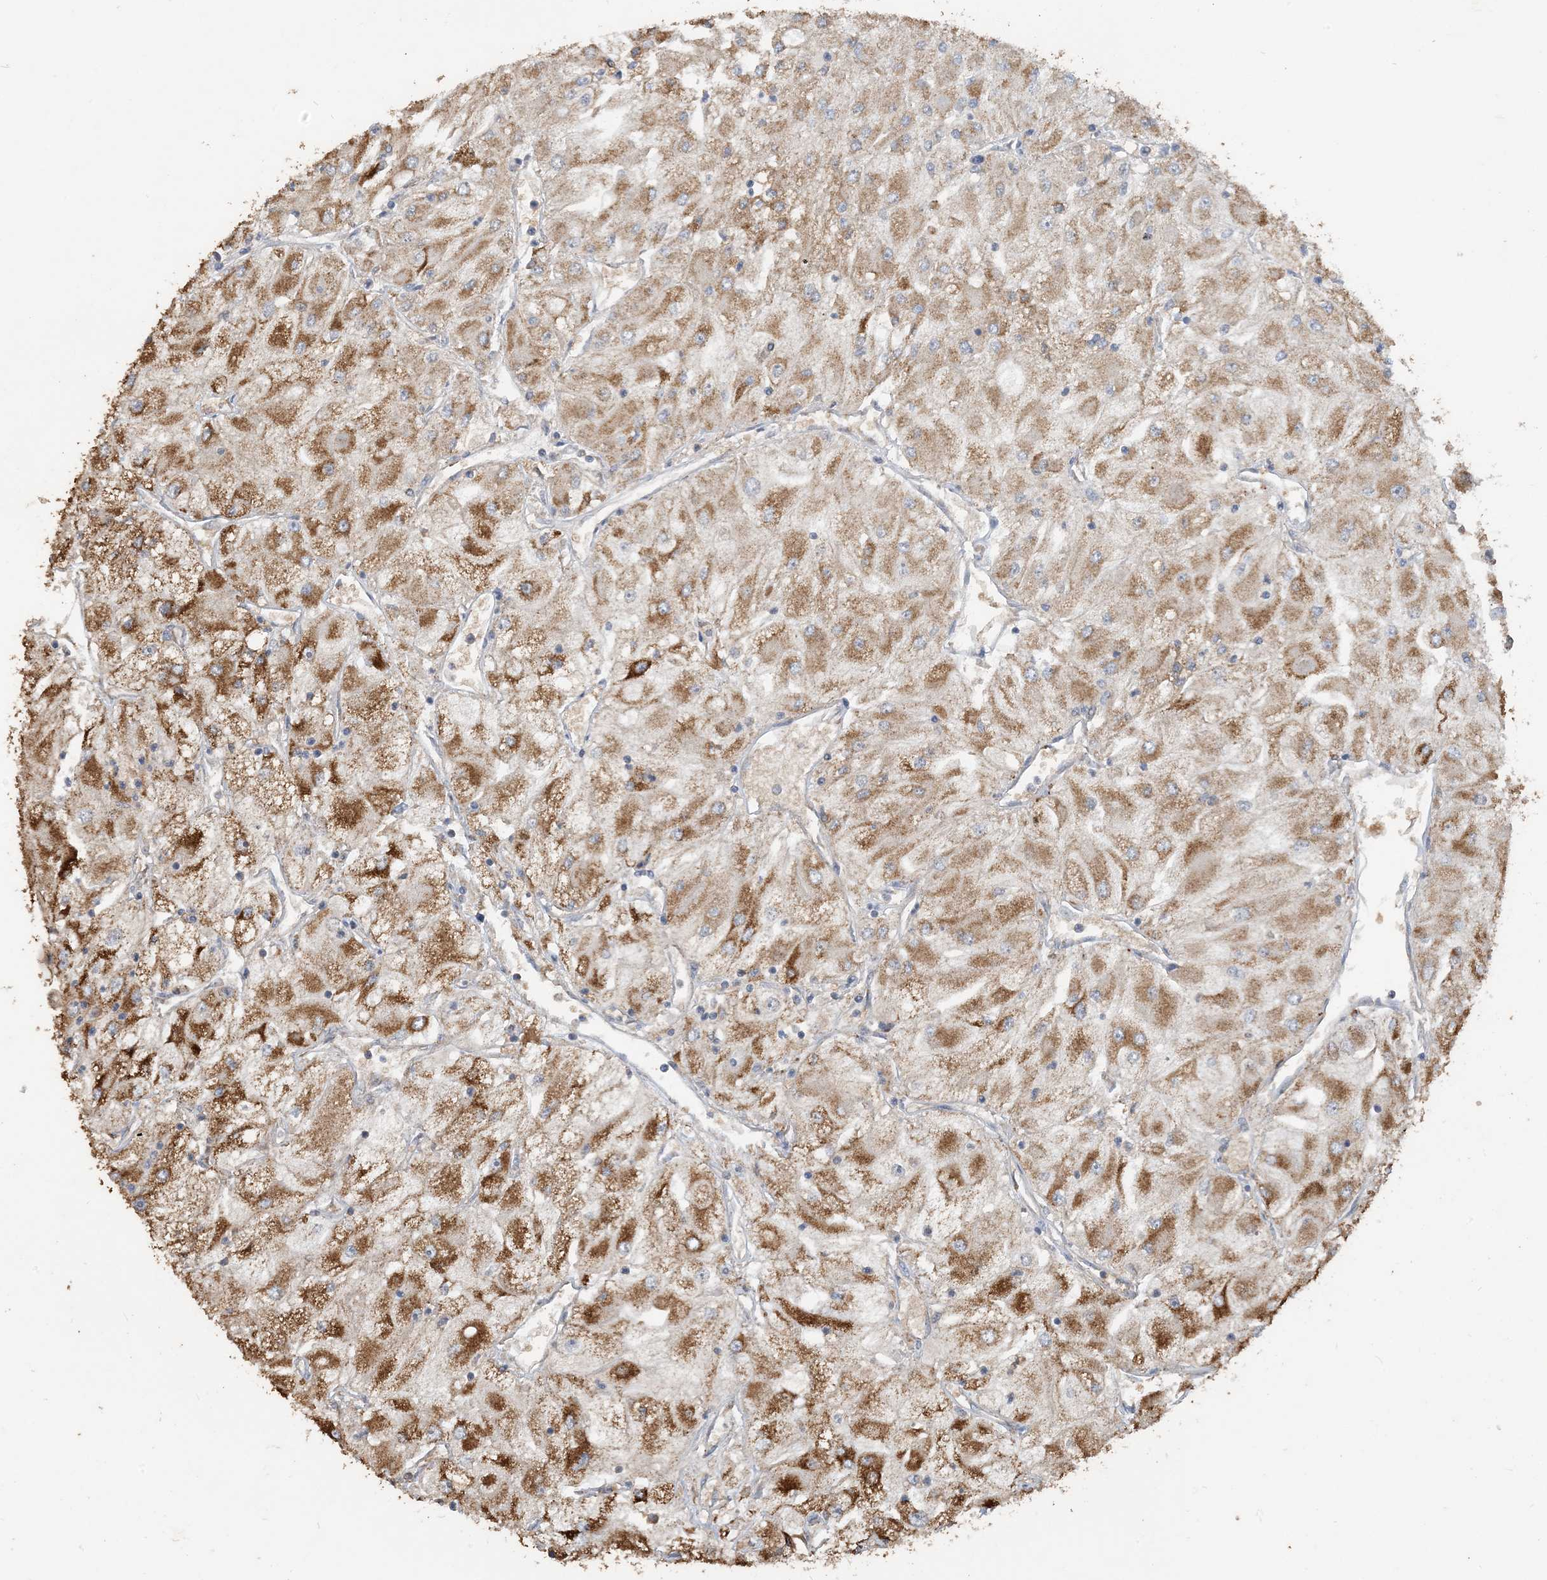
{"staining": {"intensity": "strong", "quantity": "25%-75%", "location": "cytoplasmic/membranous"}, "tissue": "renal cancer", "cell_type": "Tumor cells", "image_type": "cancer", "snomed": [{"axis": "morphology", "description": "Adenocarcinoma, NOS"}, {"axis": "topography", "description": "Kidney"}], "caption": "Renal cancer stained with a brown dye demonstrates strong cytoplasmic/membranous positive positivity in about 25%-75% of tumor cells.", "gene": "SFMBT2", "patient": {"sex": "male", "age": 80}}